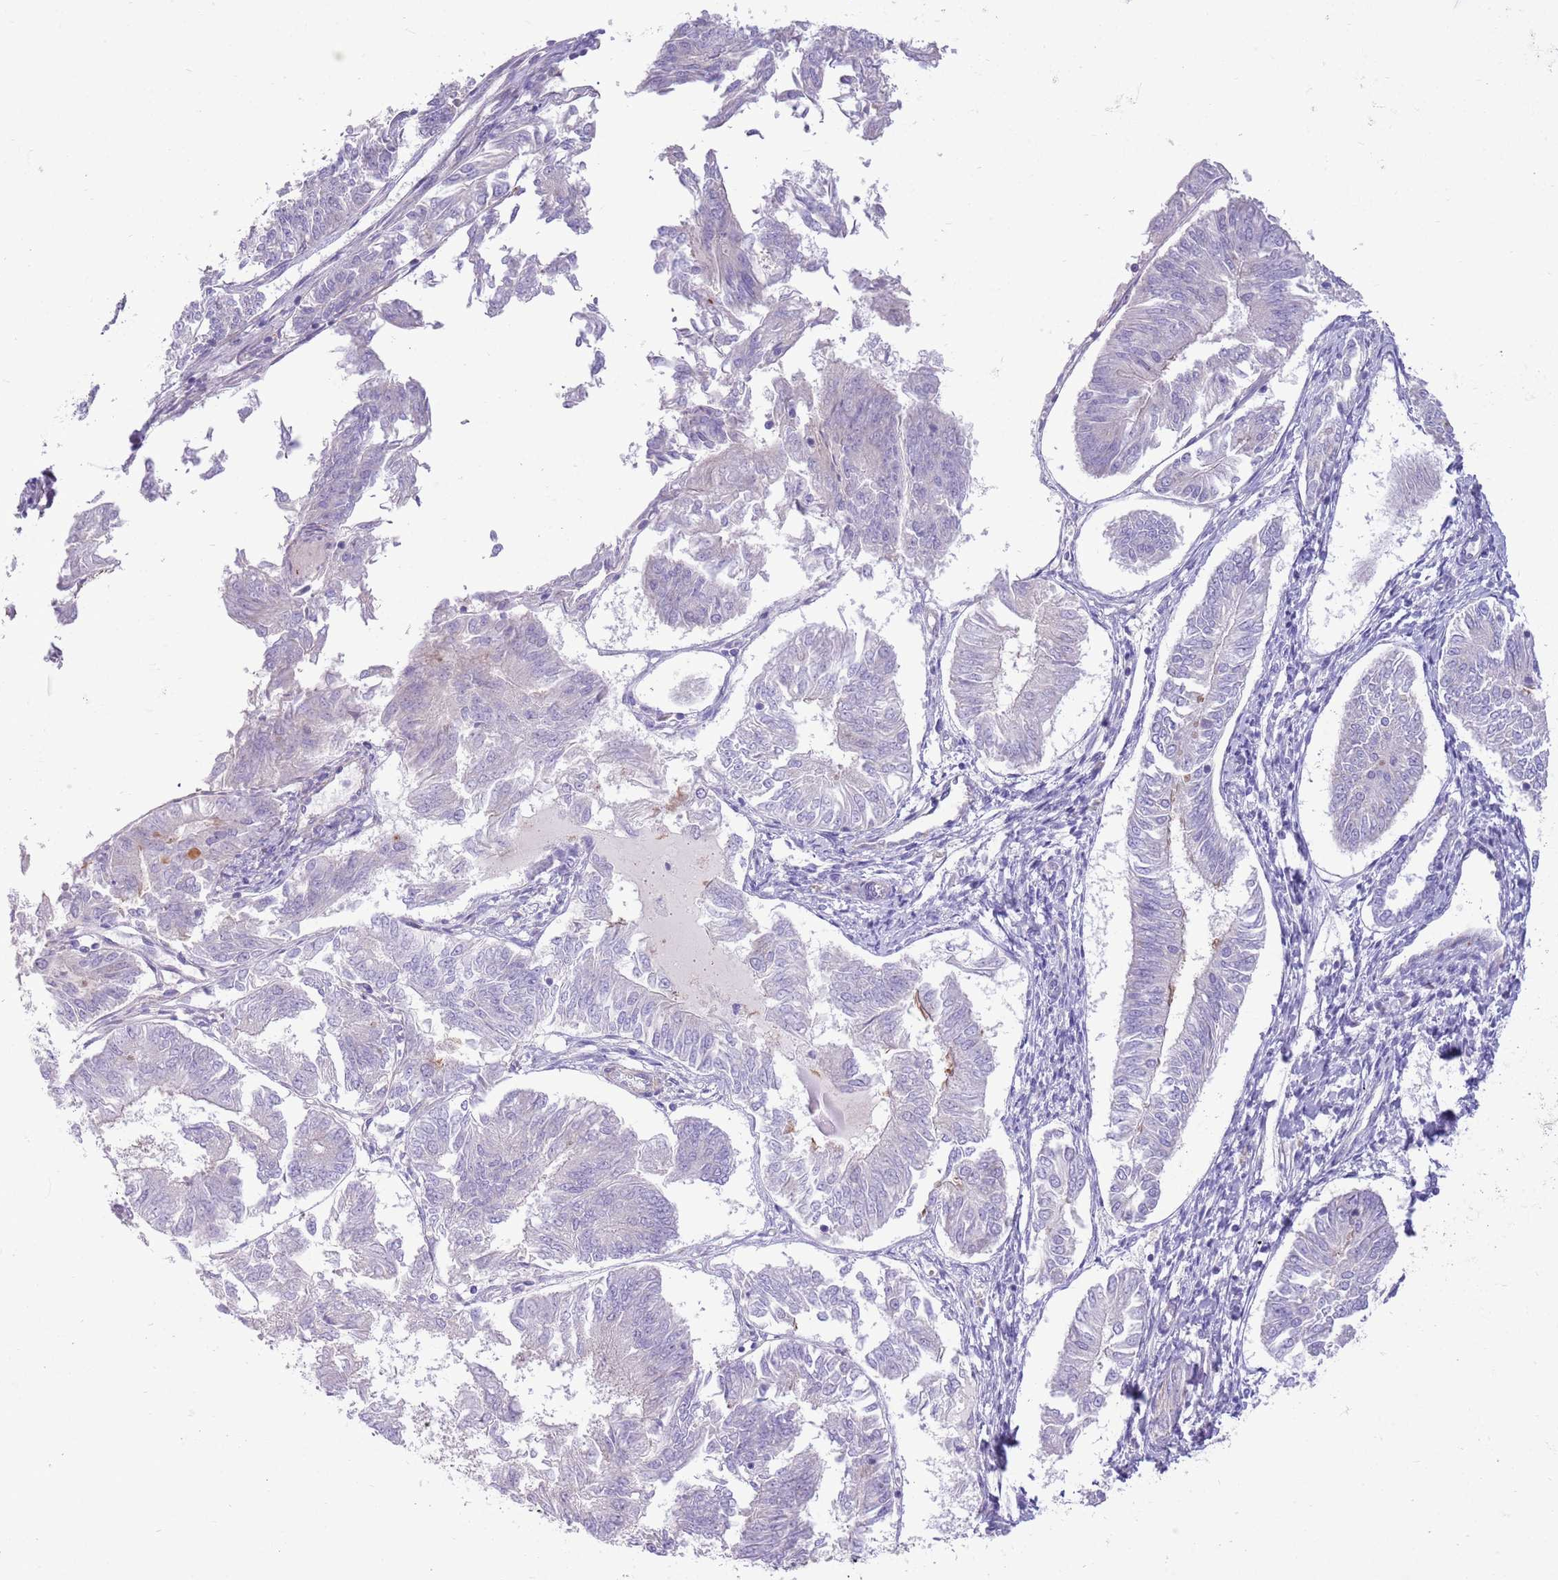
{"staining": {"intensity": "negative", "quantity": "none", "location": "none"}, "tissue": "endometrial cancer", "cell_type": "Tumor cells", "image_type": "cancer", "snomed": [{"axis": "morphology", "description": "Adenocarcinoma, NOS"}, {"axis": "topography", "description": "Endometrium"}], "caption": "There is no significant positivity in tumor cells of endometrial cancer (adenocarcinoma).", "gene": "ZC4H2", "patient": {"sex": "female", "age": 58}}